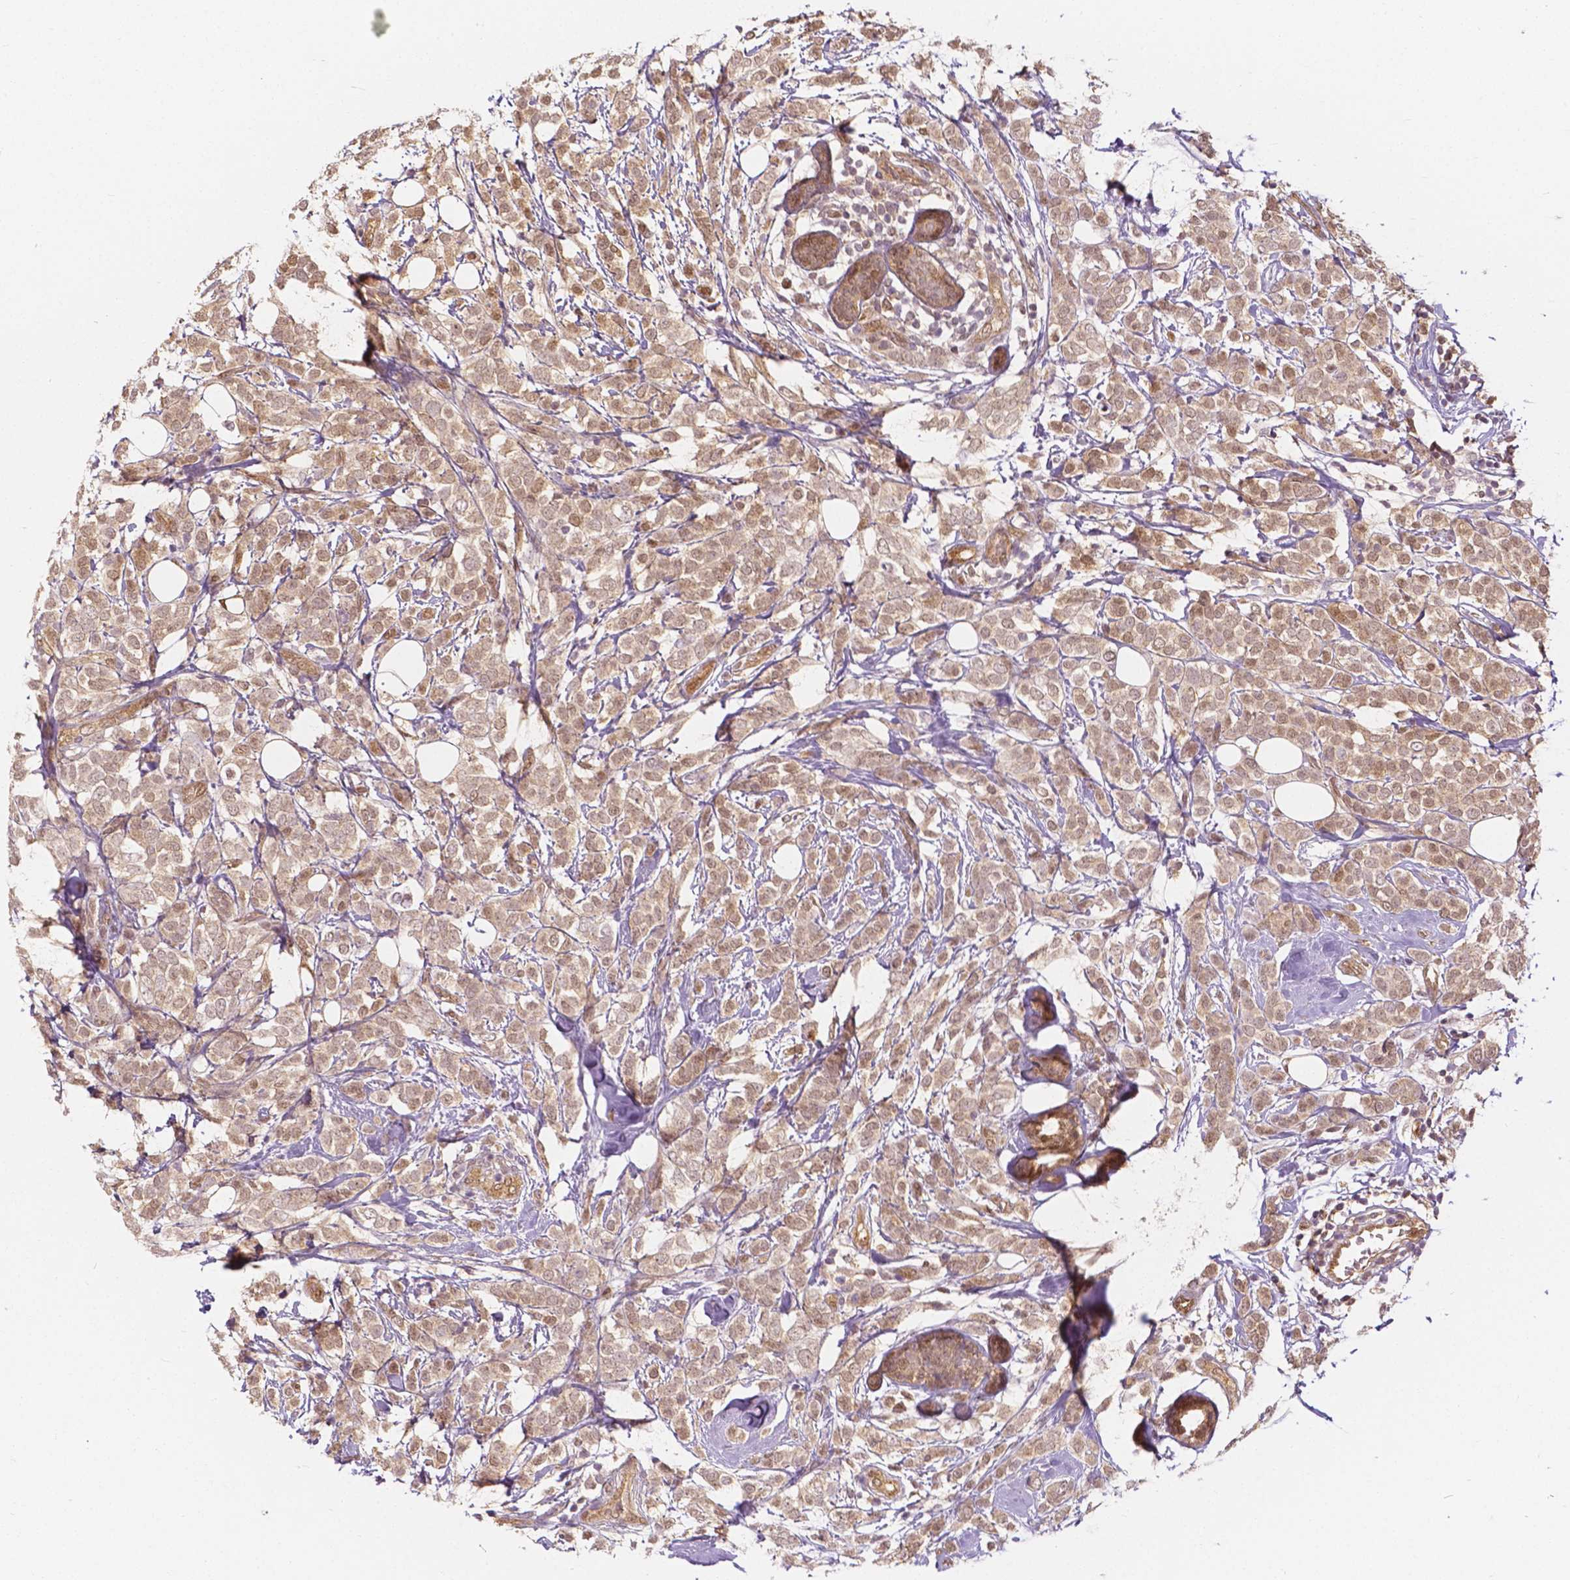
{"staining": {"intensity": "weak", "quantity": ">75%", "location": "cytoplasmic/membranous,nuclear"}, "tissue": "breast cancer", "cell_type": "Tumor cells", "image_type": "cancer", "snomed": [{"axis": "morphology", "description": "Lobular carcinoma"}, {"axis": "topography", "description": "Breast"}], "caption": "IHC of lobular carcinoma (breast) displays low levels of weak cytoplasmic/membranous and nuclear expression in about >75% of tumor cells.", "gene": "NAPRT", "patient": {"sex": "female", "age": 49}}